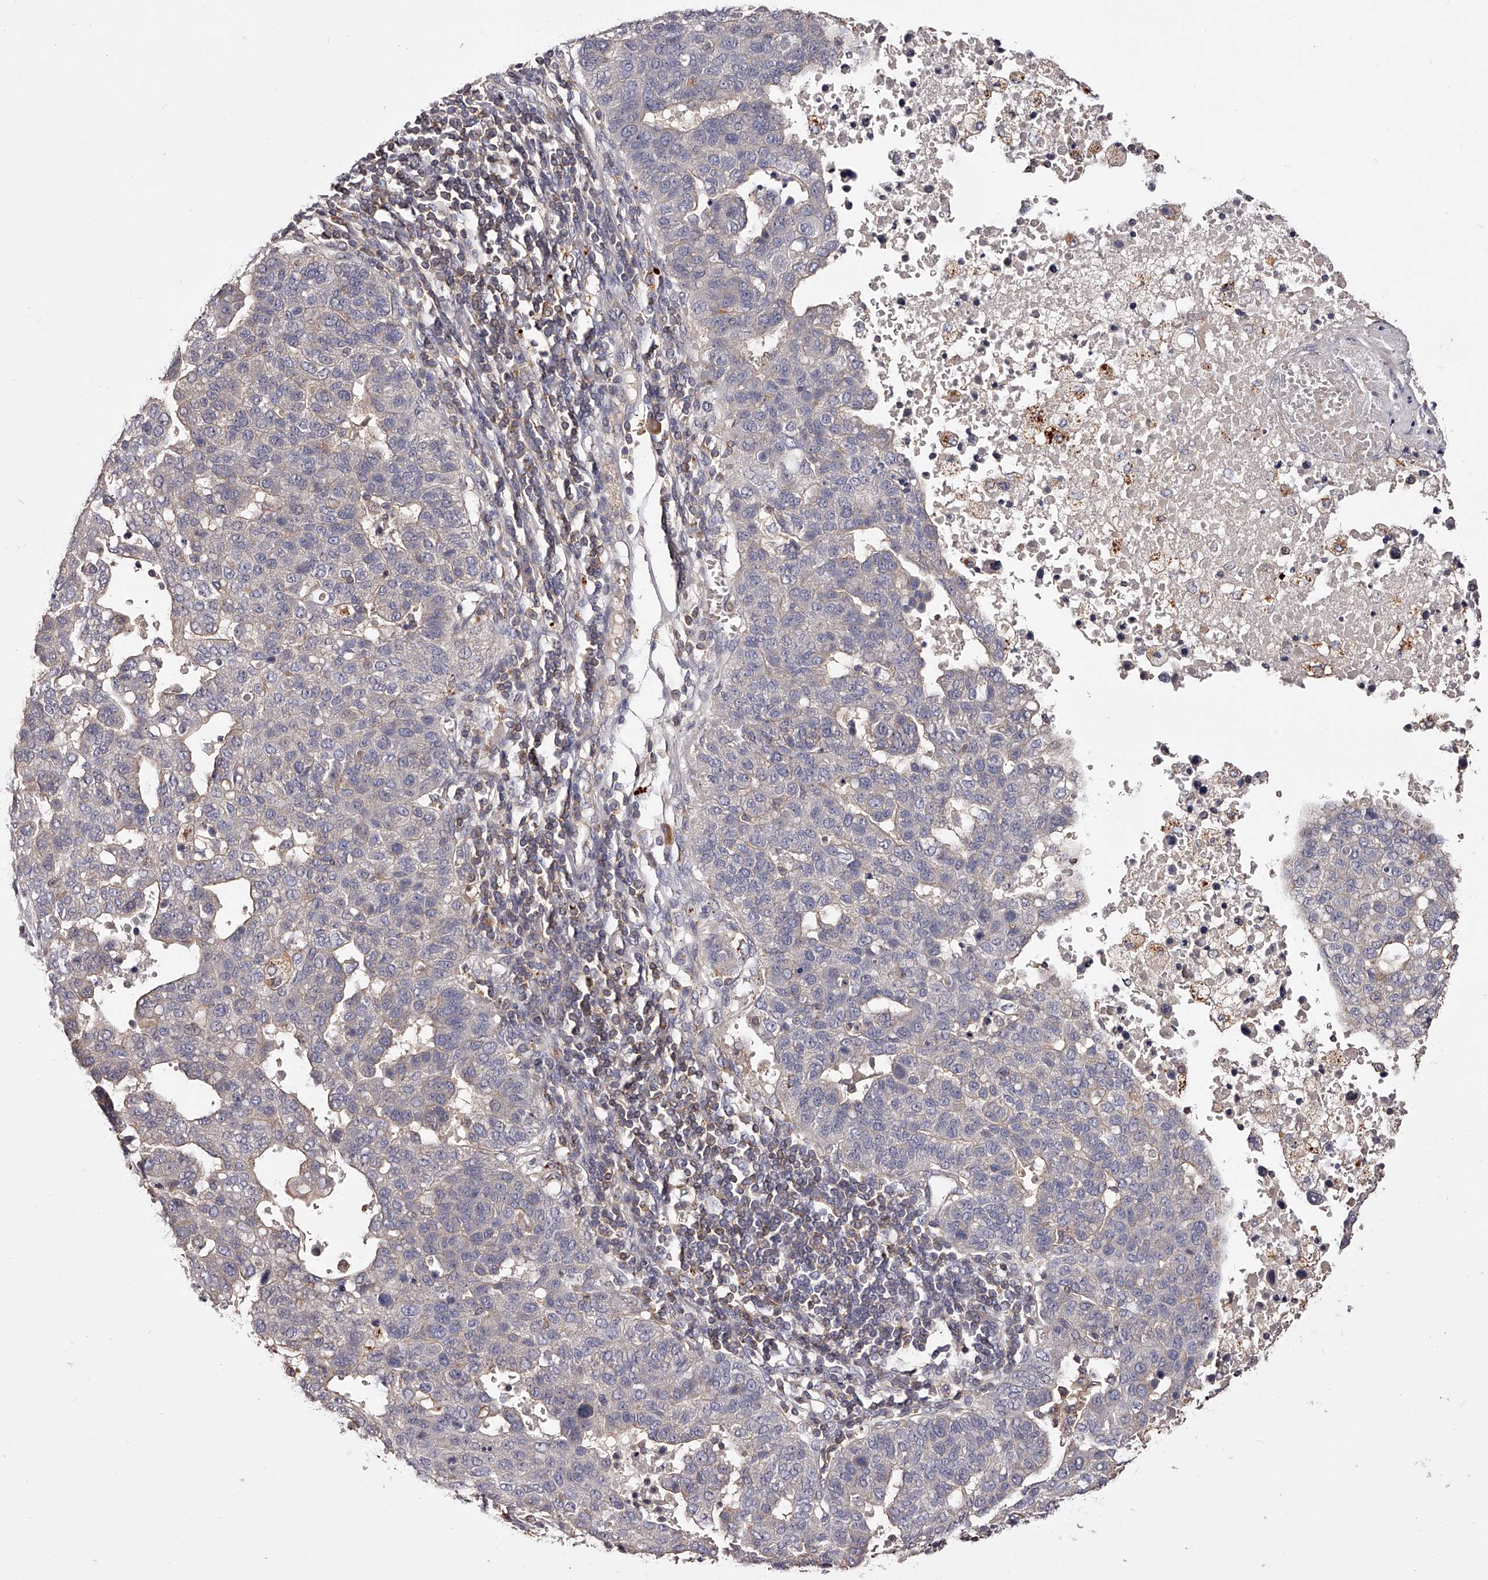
{"staining": {"intensity": "negative", "quantity": "none", "location": "none"}, "tissue": "pancreatic cancer", "cell_type": "Tumor cells", "image_type": "cancer", "snomed": [{"axis": "morphology", "description": "Adenocarcinoma, NOS"}, {"axis": "topography", "description": "Pancreas"}], "caption": "This photomicrograph is of pancreatic cancer (adenocarcinoma) stained with immunohistochemistry (IHC) to label a protein in brown with the nuclei are counter-stained blue. There is no staining in tumor cells. (DAB IHC visualized using brightfield microscopy, high magnification).", "gene": "PHACTR1", "patient": {"sex": "female", "age": 61}}